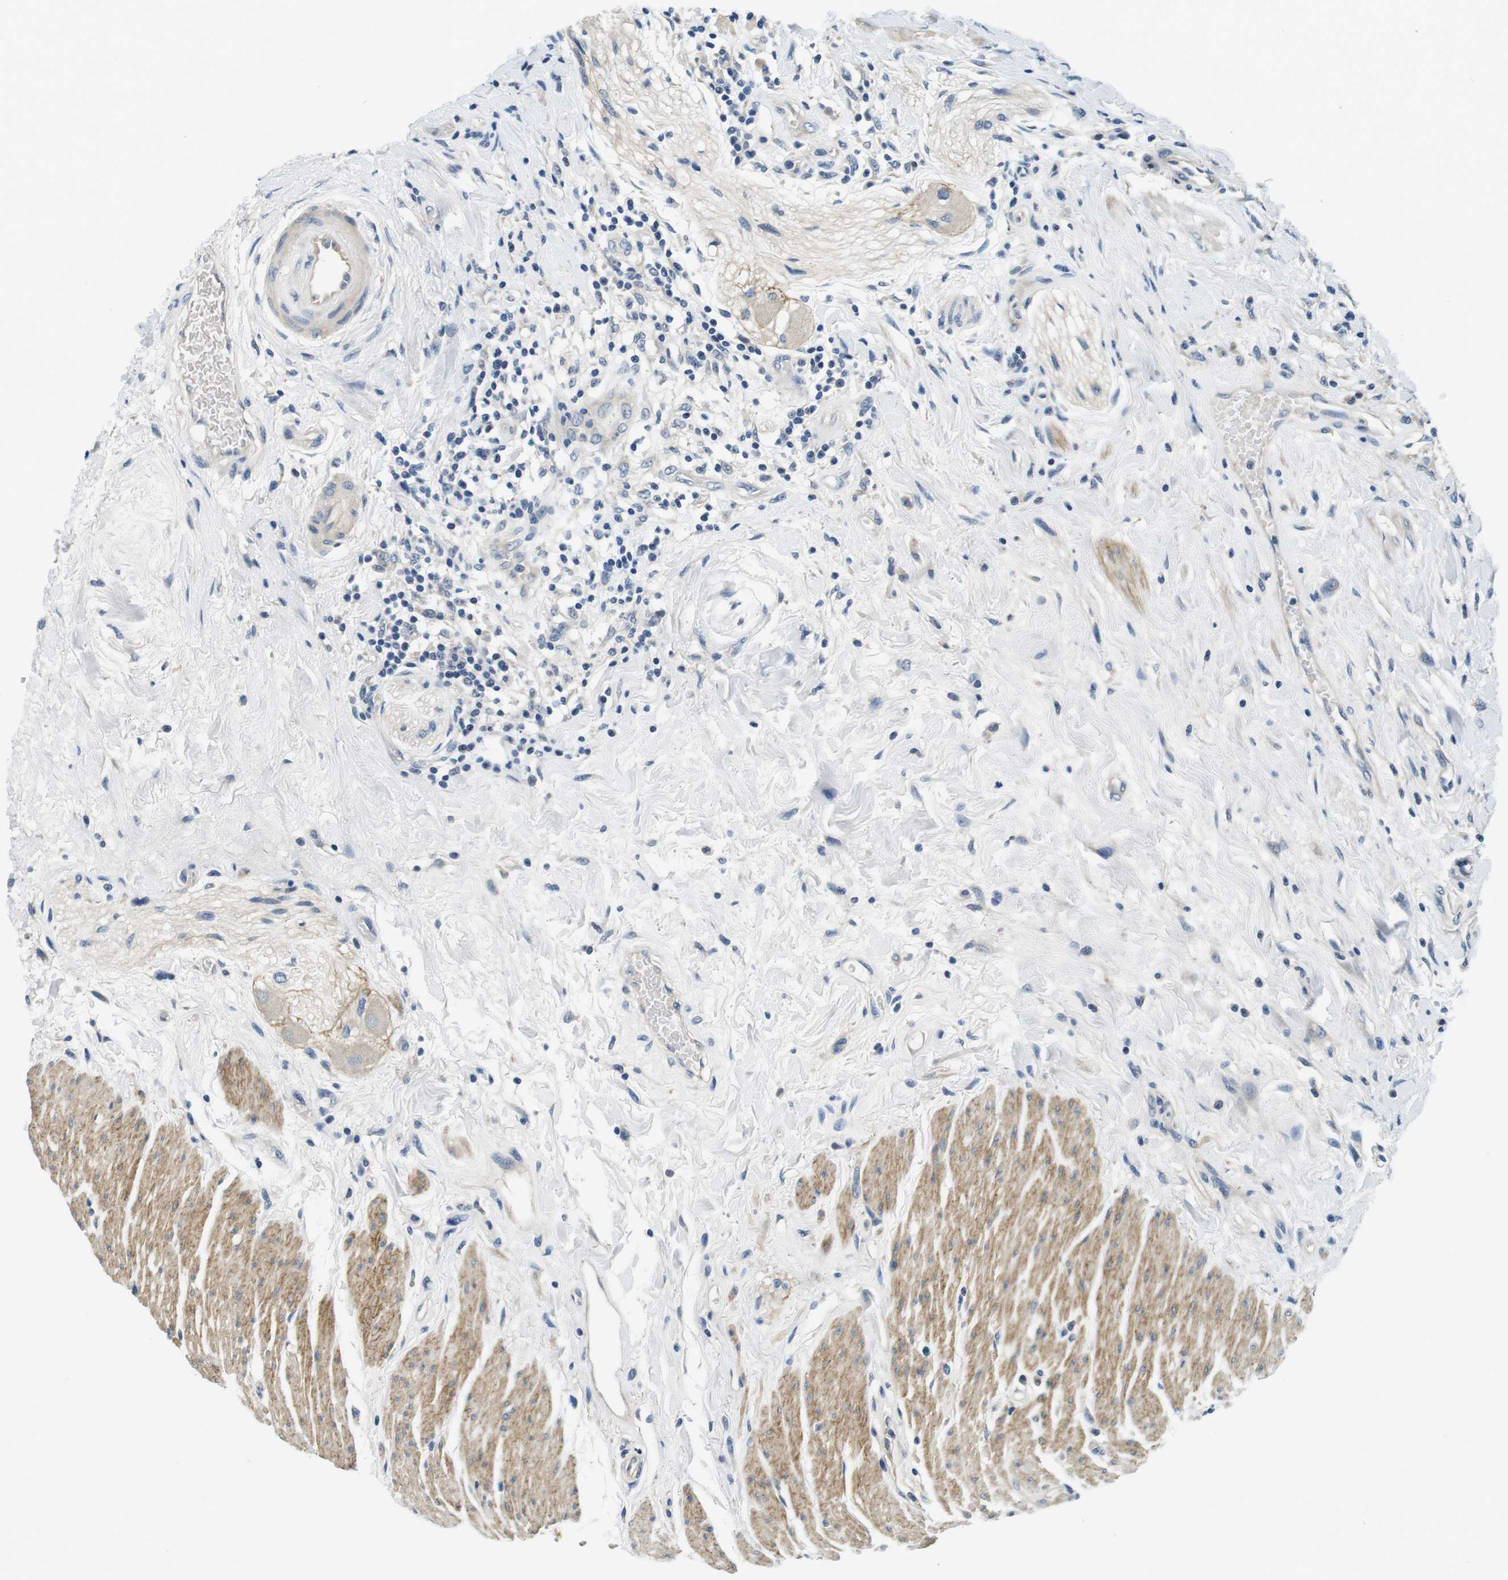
{"staining": {"intensity": "negative", "quantity": "none", "location": "none"}, "tissue": "colorectal cancer", "cell_type": "Tumor cells", "image_type": "cancer", "snomed": [{"axis": "morphology", "description": "Adenocarcinoma, NOS"}, {"axis": "topography", "description": "Rectum"}], "caption": "There is no significant expression in tumor cells of colorectal cancer.", "gene": "DTNA", "patient": {"sex": "male", "age": 51}}